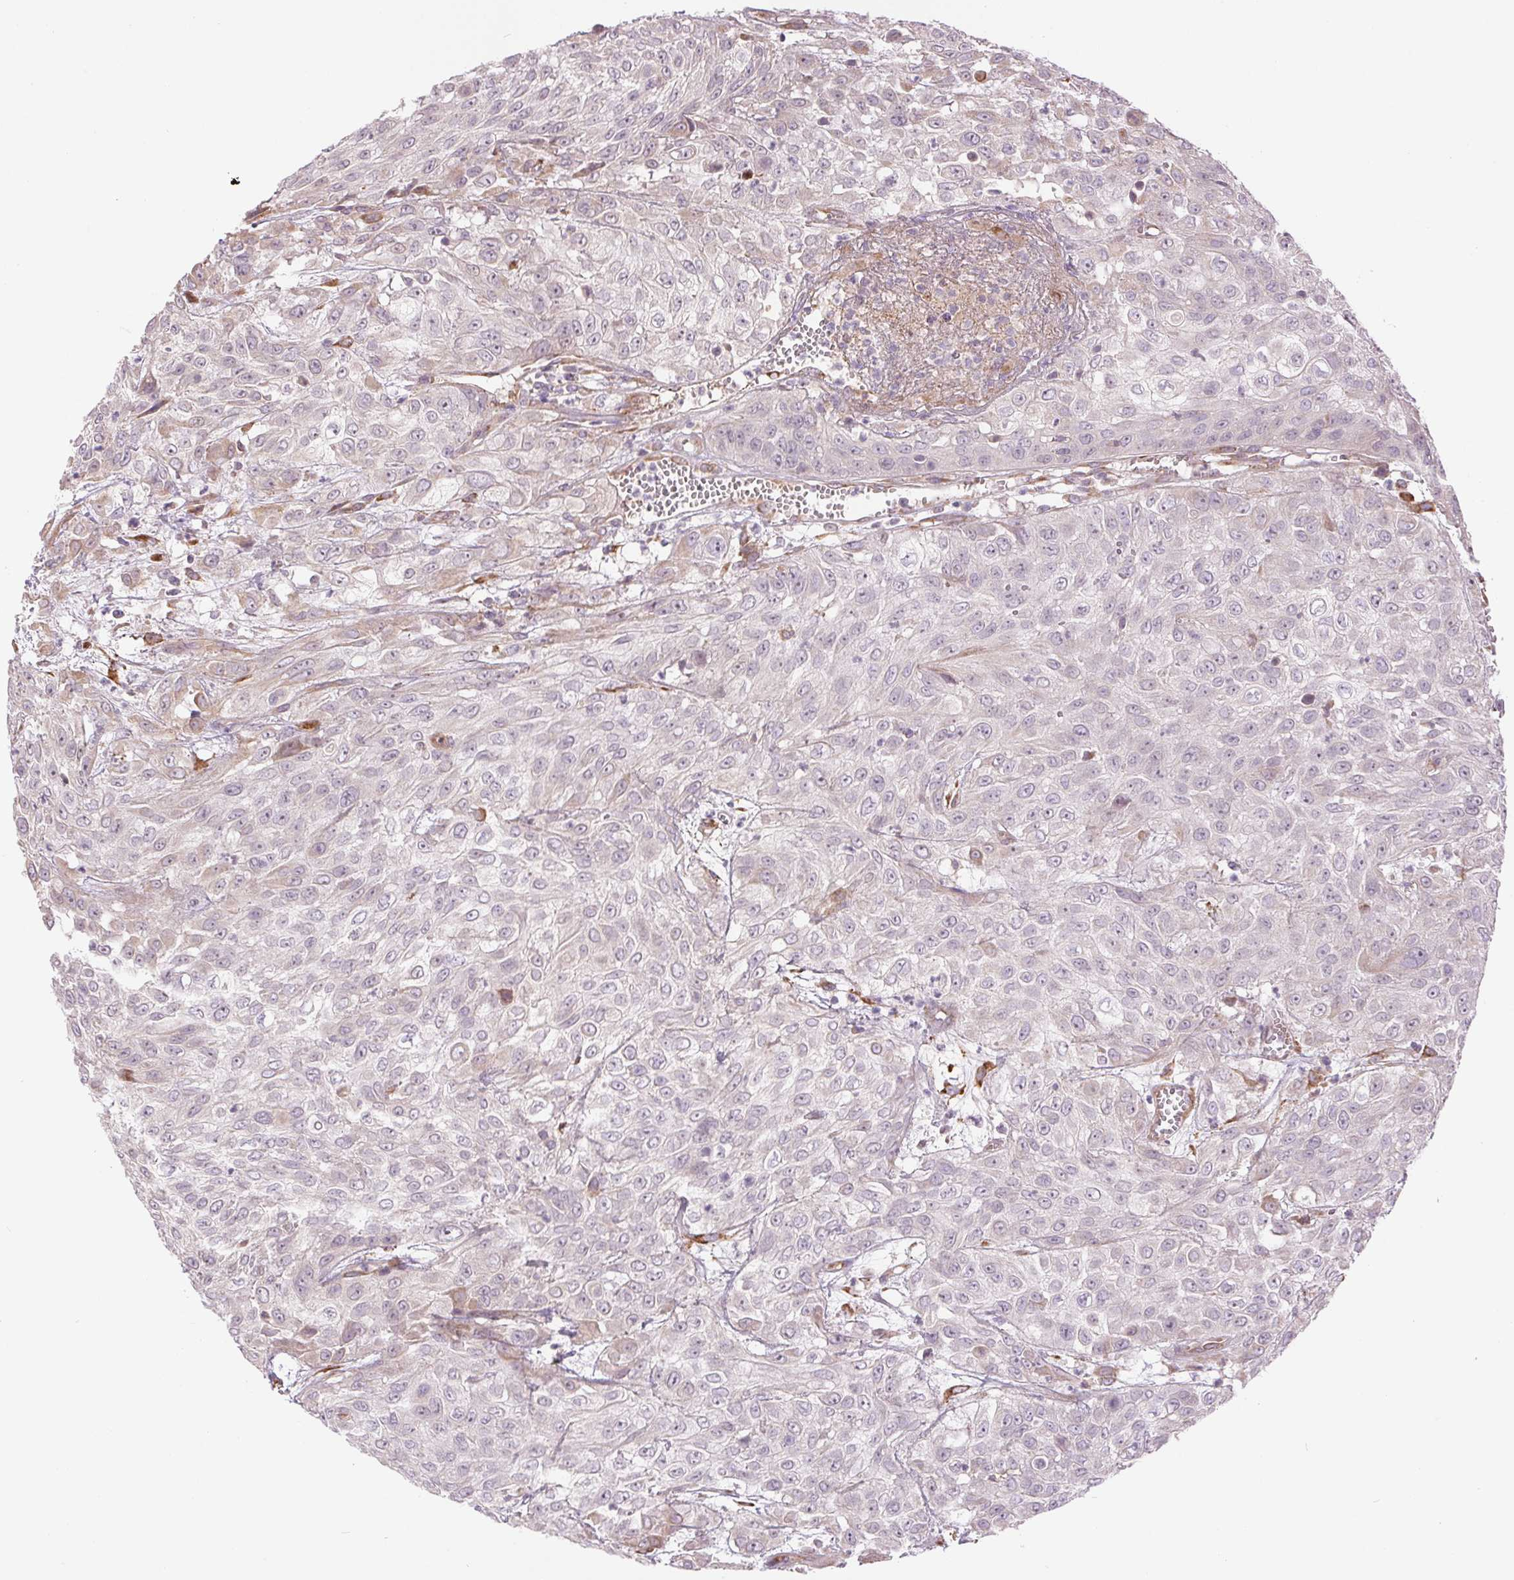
{"staining": {"intensity": "negative", "quantity": "none", "location": "none"}, "tissue": "urothelial cancer", "cell_type": "Tumor cells", "image_type": "cancer", "snomed": [{"axis": "morphology", "description": "Urothelial carcinoma, High grade"}, {"axis": "topography", "description": "Urinary bladder"}], "caption": "A photomicrograph of human urothelial cancer is negative for staining in tumor cells.", "gene": "METTL17", "patient": {"sex": "male", "age": 57}}